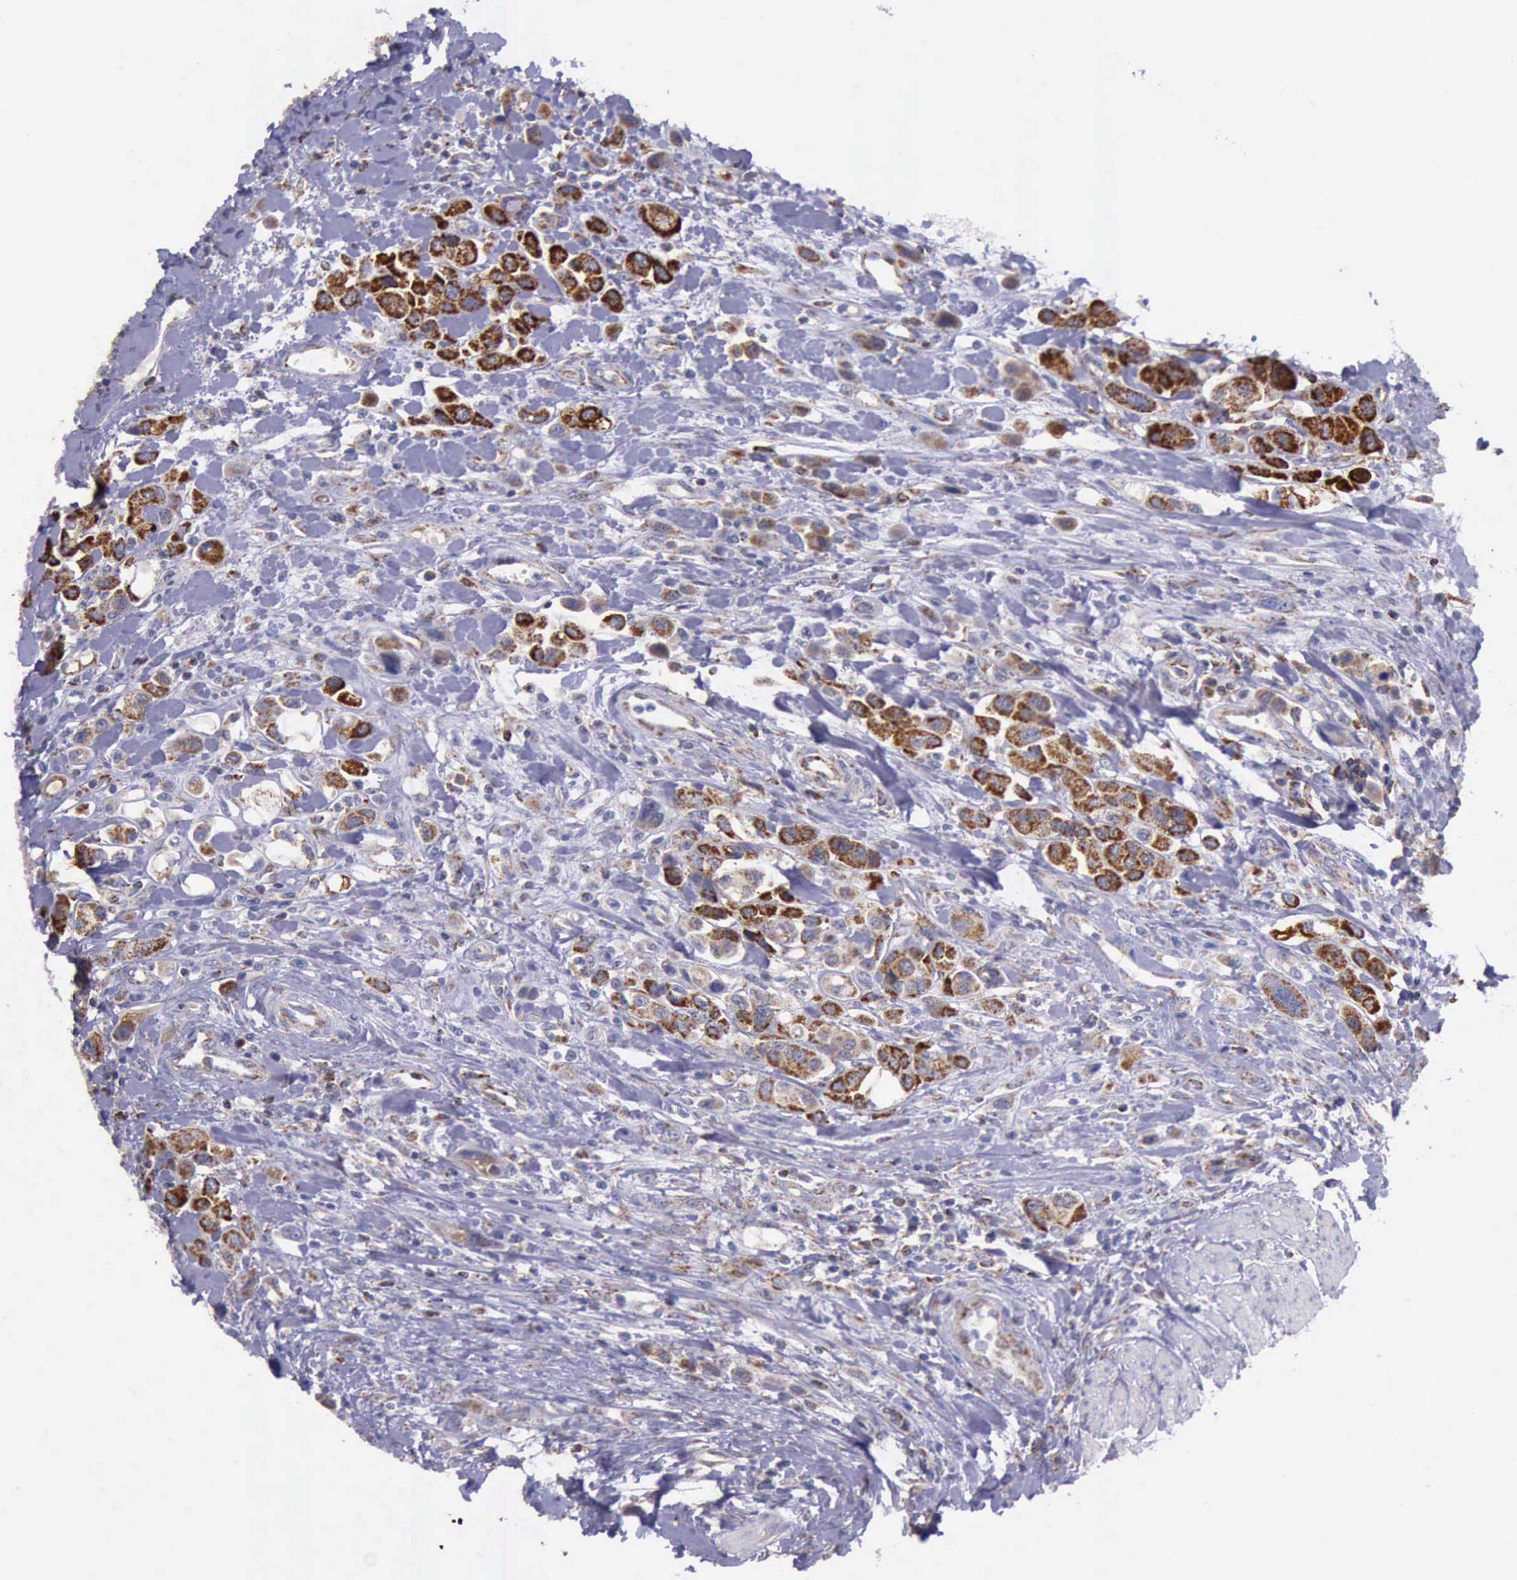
{"staining": {"intensity": "moderate", "quantity": "25%-75%", "location": "cytoplasmic/membranous"}, "tissue": "urothelial cancer", "cell_type": "Tumor cells", "image_type": "cancer", "snomed": [{"axis": "morphology", "description": "Urothelial carcinoma, High grade"}, {"axis": "topography", "description": "Urinary bladder"}], "caption": "The histopathology image exhibits staining of urothelial cancer, revealing moderate cytoplasmic/membranous protein expression (brown color) within tumor cells.", "gene": "TXN2", "patient": {"sex": "male", "age": 50}}